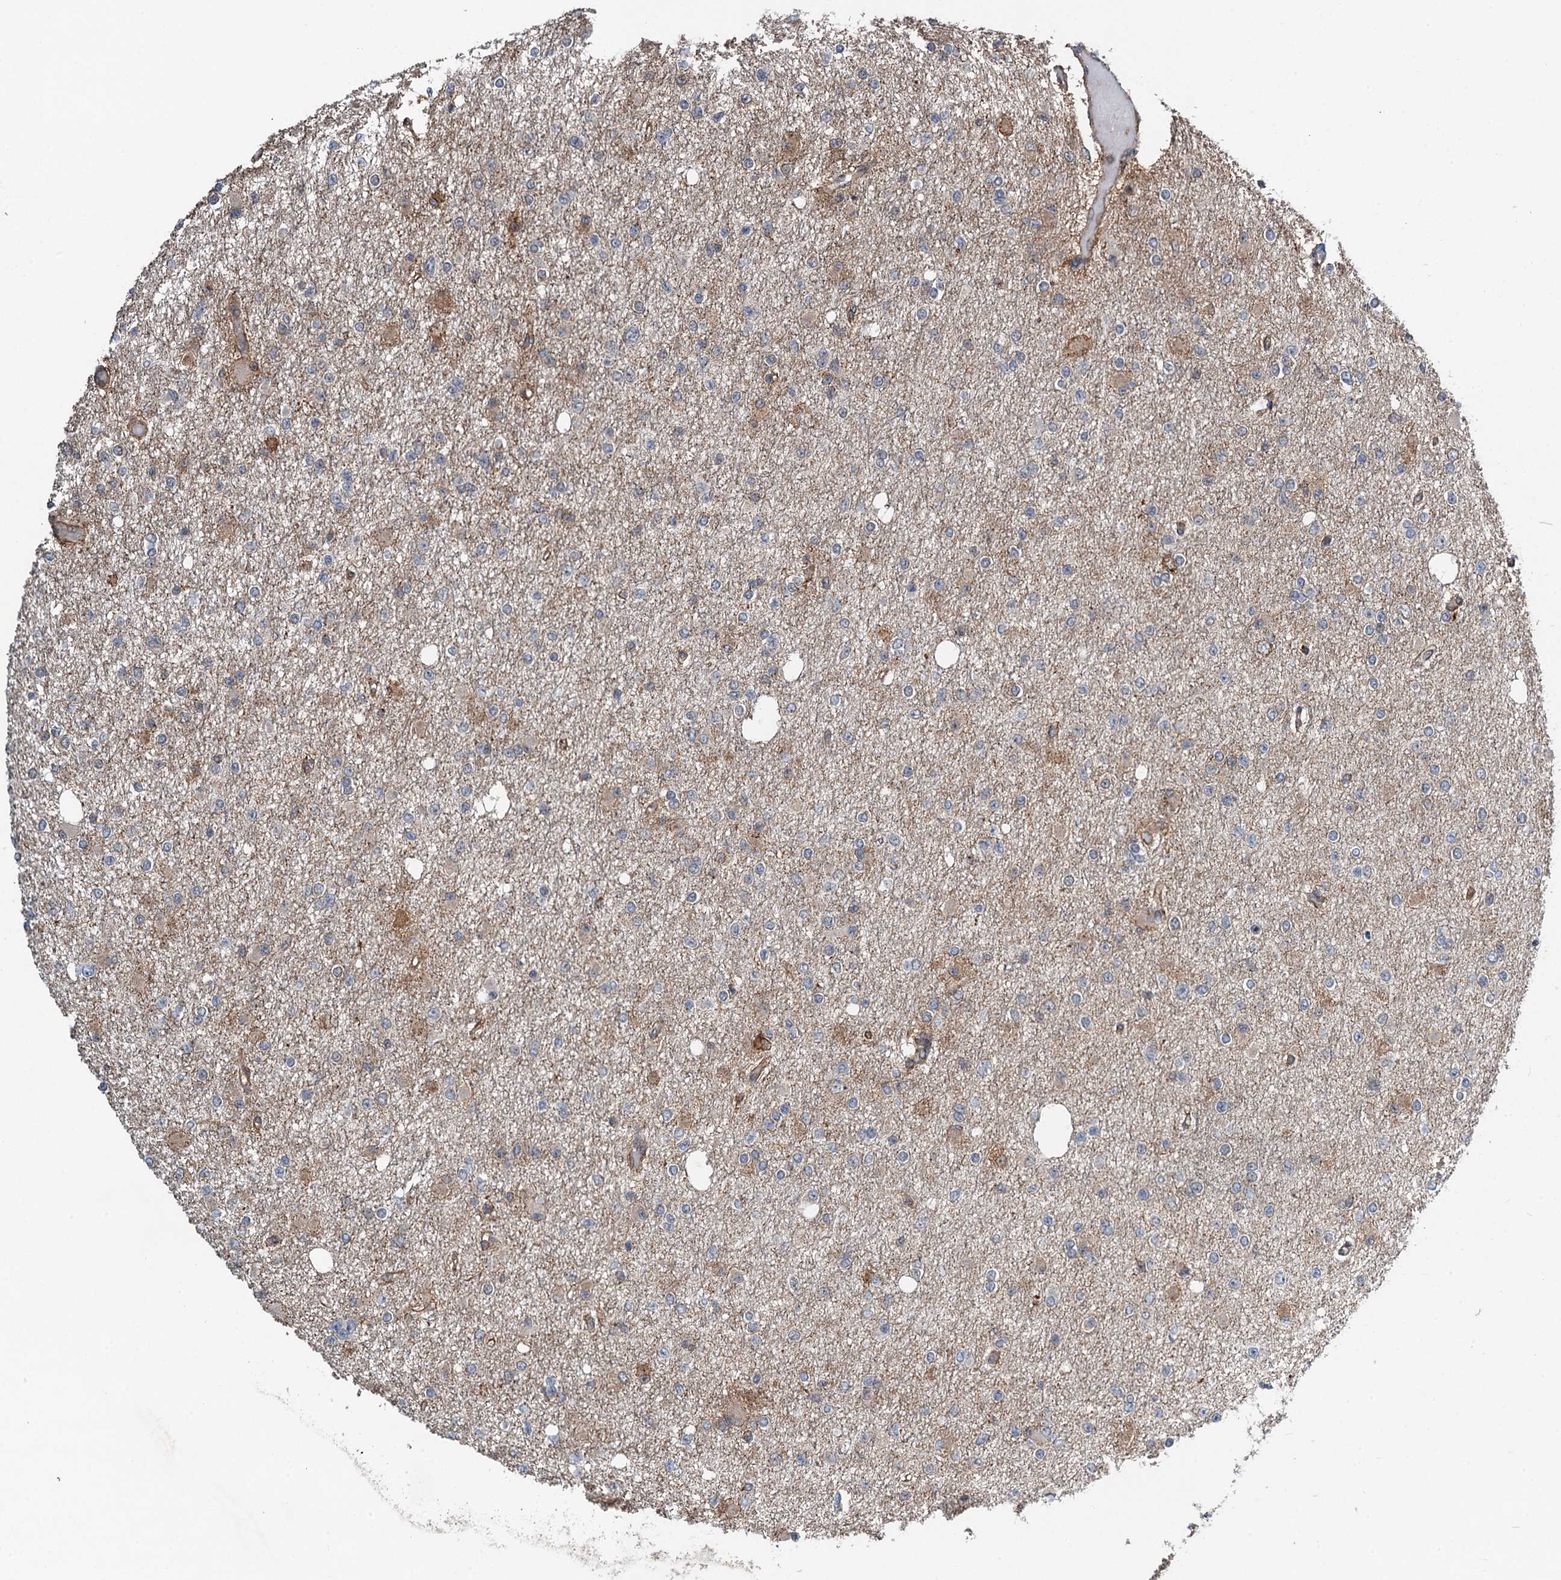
{"staining": {"intensity": "negative", "quantity": "none", "location": "none"}, "tissue": "glioma", "cell_type": "Tumor cells", "image_type": "cancer", "snomed": [{"axis": "morphology", "description": "Glioma, malignant, Low grade"}, {"axis": "topography", "description": "Brain"}], "caption": "The micrograph shows no staining of tumor cells in glioma. (Immunohistochemistry, brightfield microscopy, high magnification).", "gene": "WHAMM", "patient": {"sex": "female", "age": 22}}